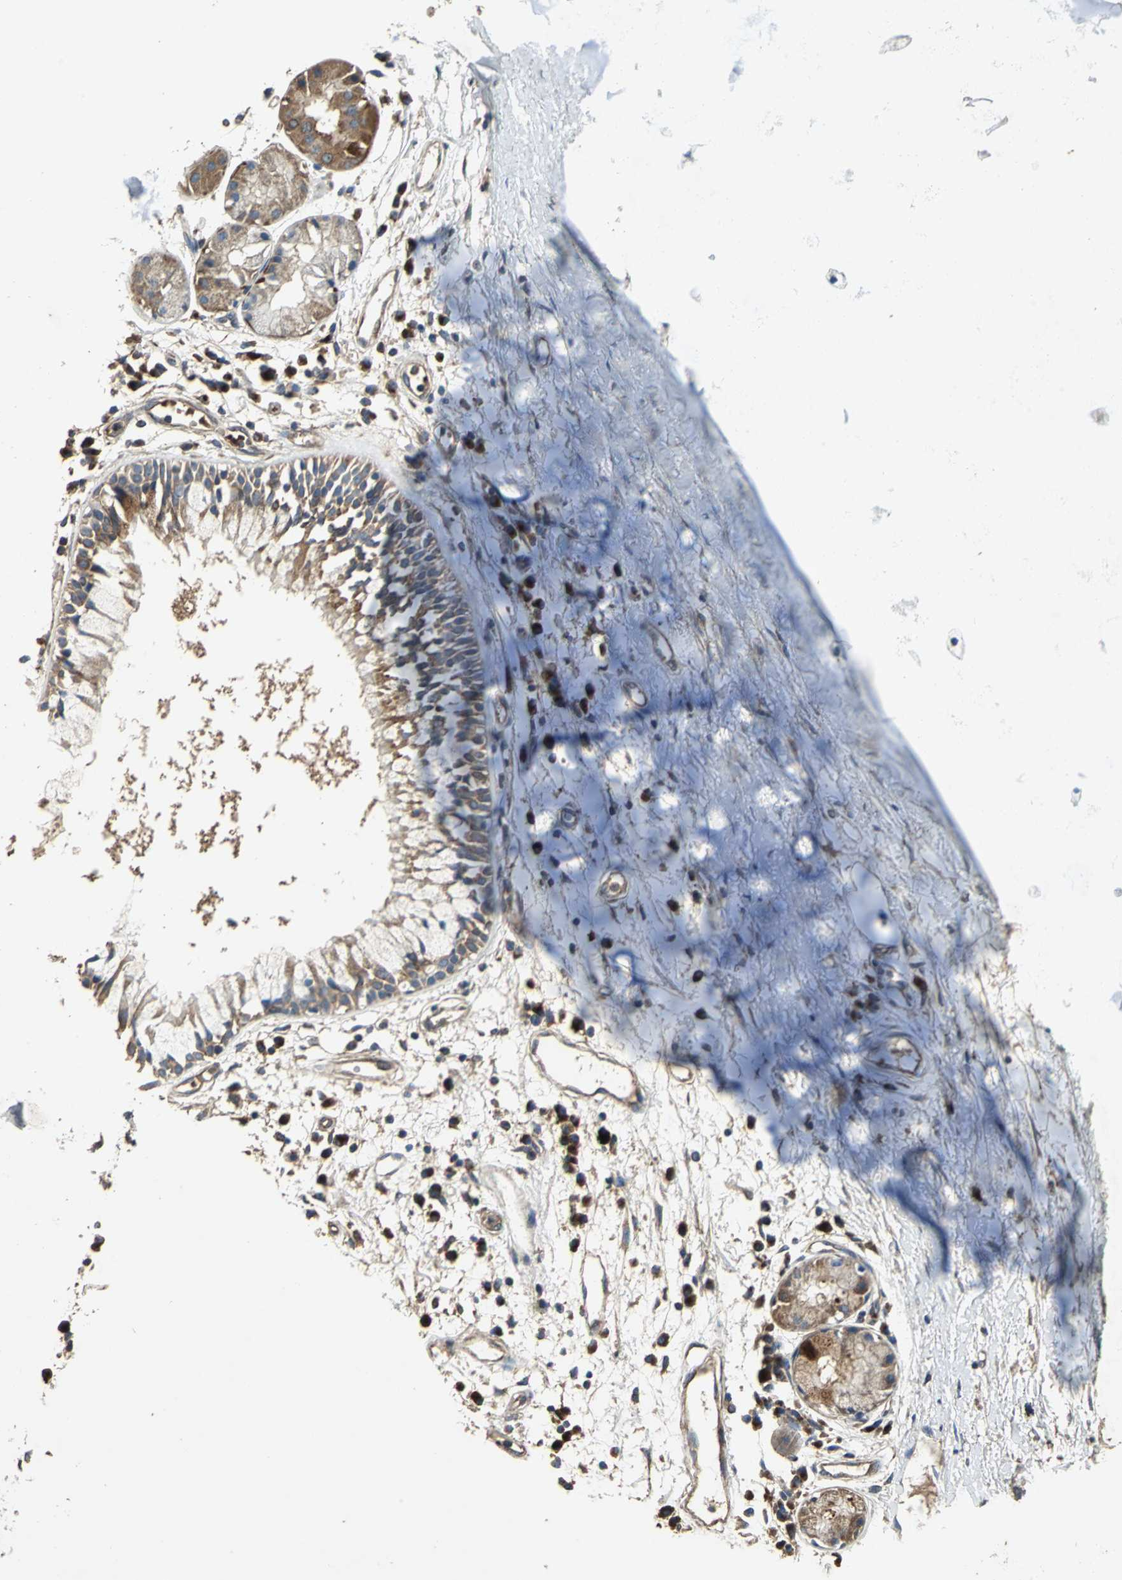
{"staining": {"intensity": "weak", "quantity": ">75%", "location": "cytoplasmic/membranous"}, "tissue": "adipose tissue", "cell_type": "Adipocytes", "image_type": "normal", "snomed": [{"axis": "morphology", "description": "Normal tissue, NOS"}, {"axis": "morphology", "description": "Adenocarcinoma, NOS"}, {"axis": "topography", "description": "Cartilage tissue"}, {"axis": "topography", "description": "Bronchus"}, {"axis": "topography", "description": "Lung"}], "caption": "Adipose tissue stained with immunohistochemistry (IHC) shows weak cytoplasmic/membranous expression in about >75% of adipocytes.", "gene": "POLRMT", "patient": {"sex": "female", "age": 67}}